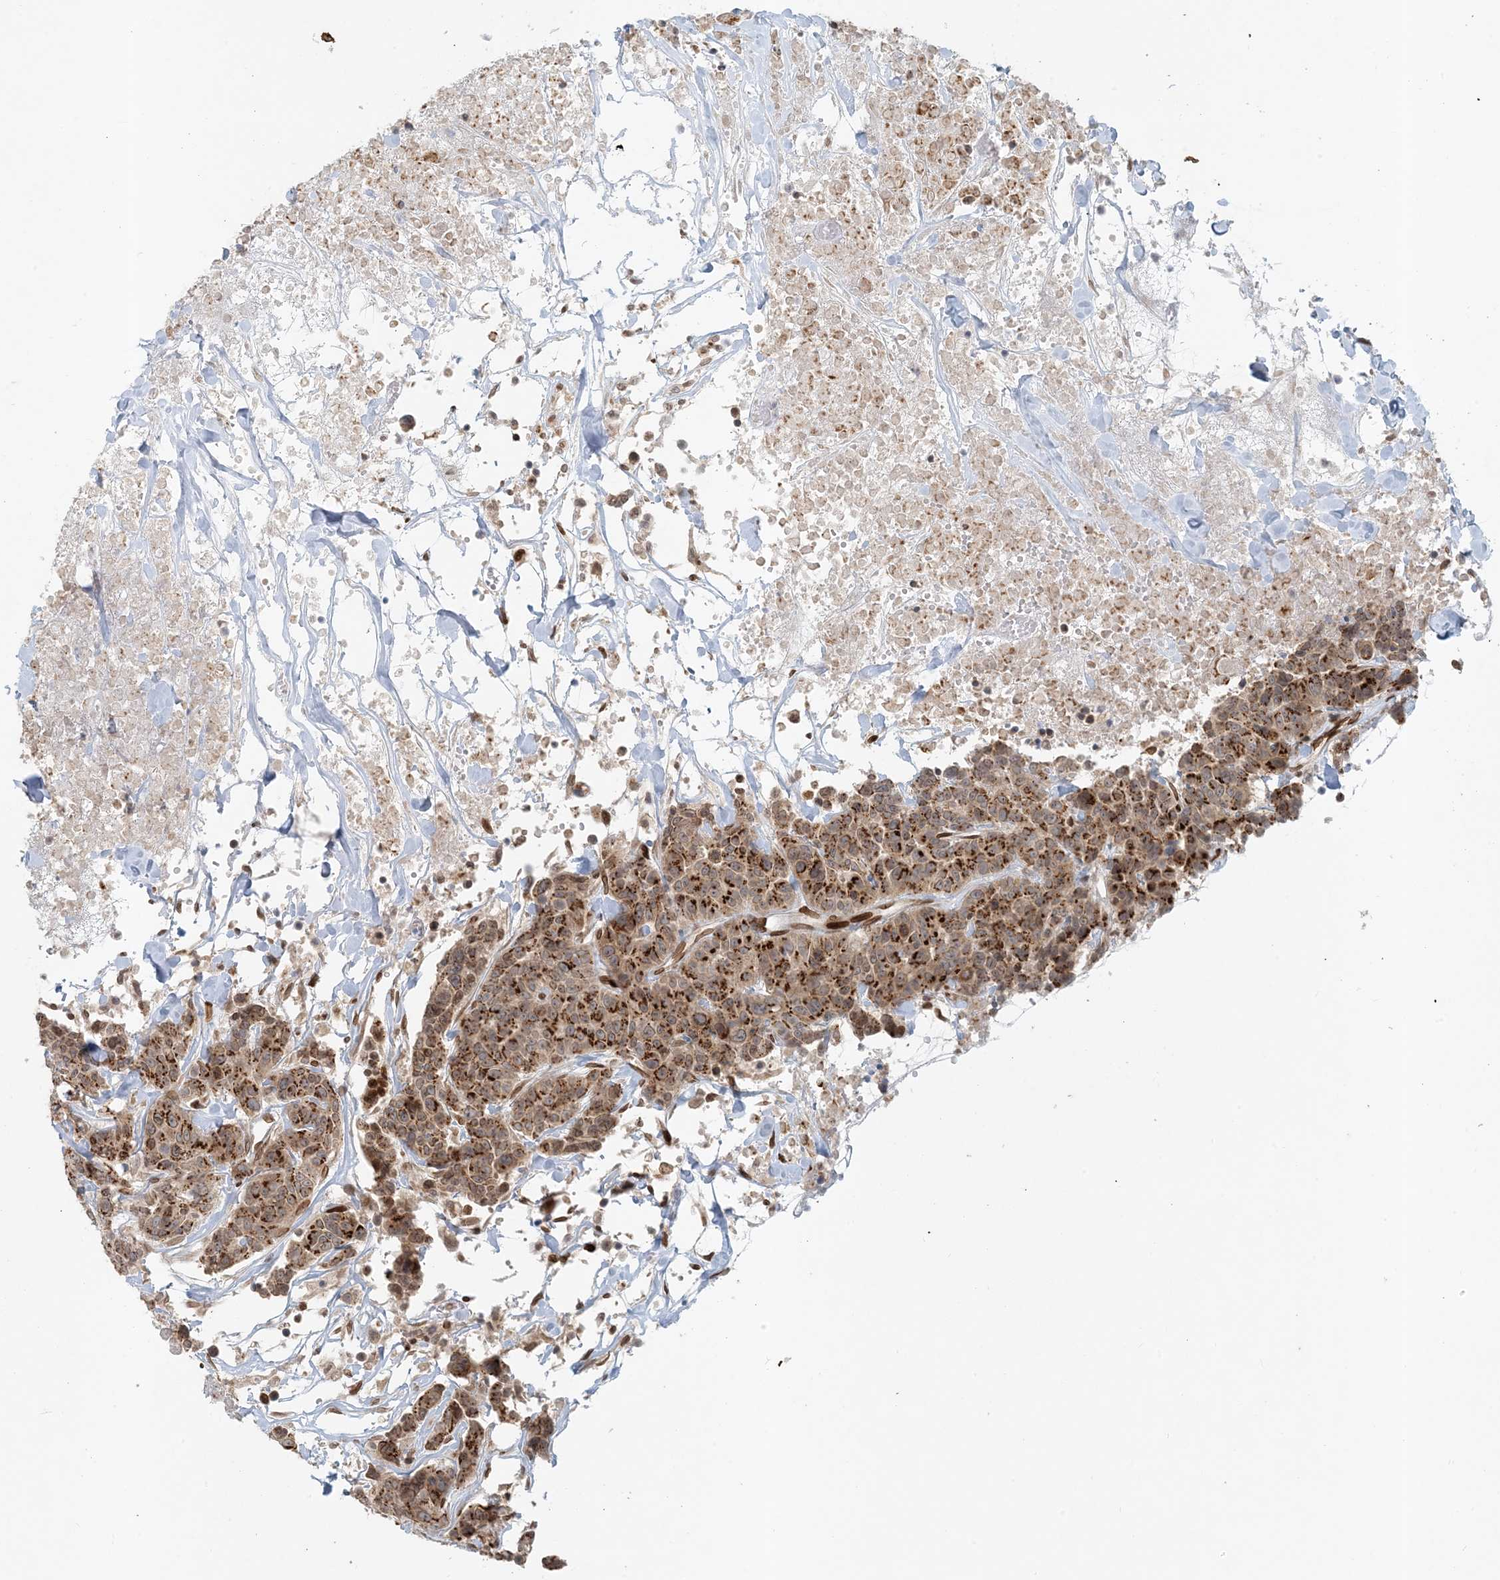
{"staining": {"intensity": "strong", "quantity": ">75%", "location": "cytoplasmic/membranous"}, "tissue": "breast cancer", "cell_type": "Tumor cells", "image_type": "cancer", "snomed": [{"axis": "morphology", "description": "Duct carcinoma"}, {"axis": "topography", "description": "Breast"}], "caption": "About >75% of tumor cells in human breast cancer (infiltrating ductal carcinoma) exhibit strong cytoplasmic/membranous protein expression as visualized by brown immunohistochemical staining.", "gene": "SLC35A2", "patient": {"sex": "female", "age": 37}}